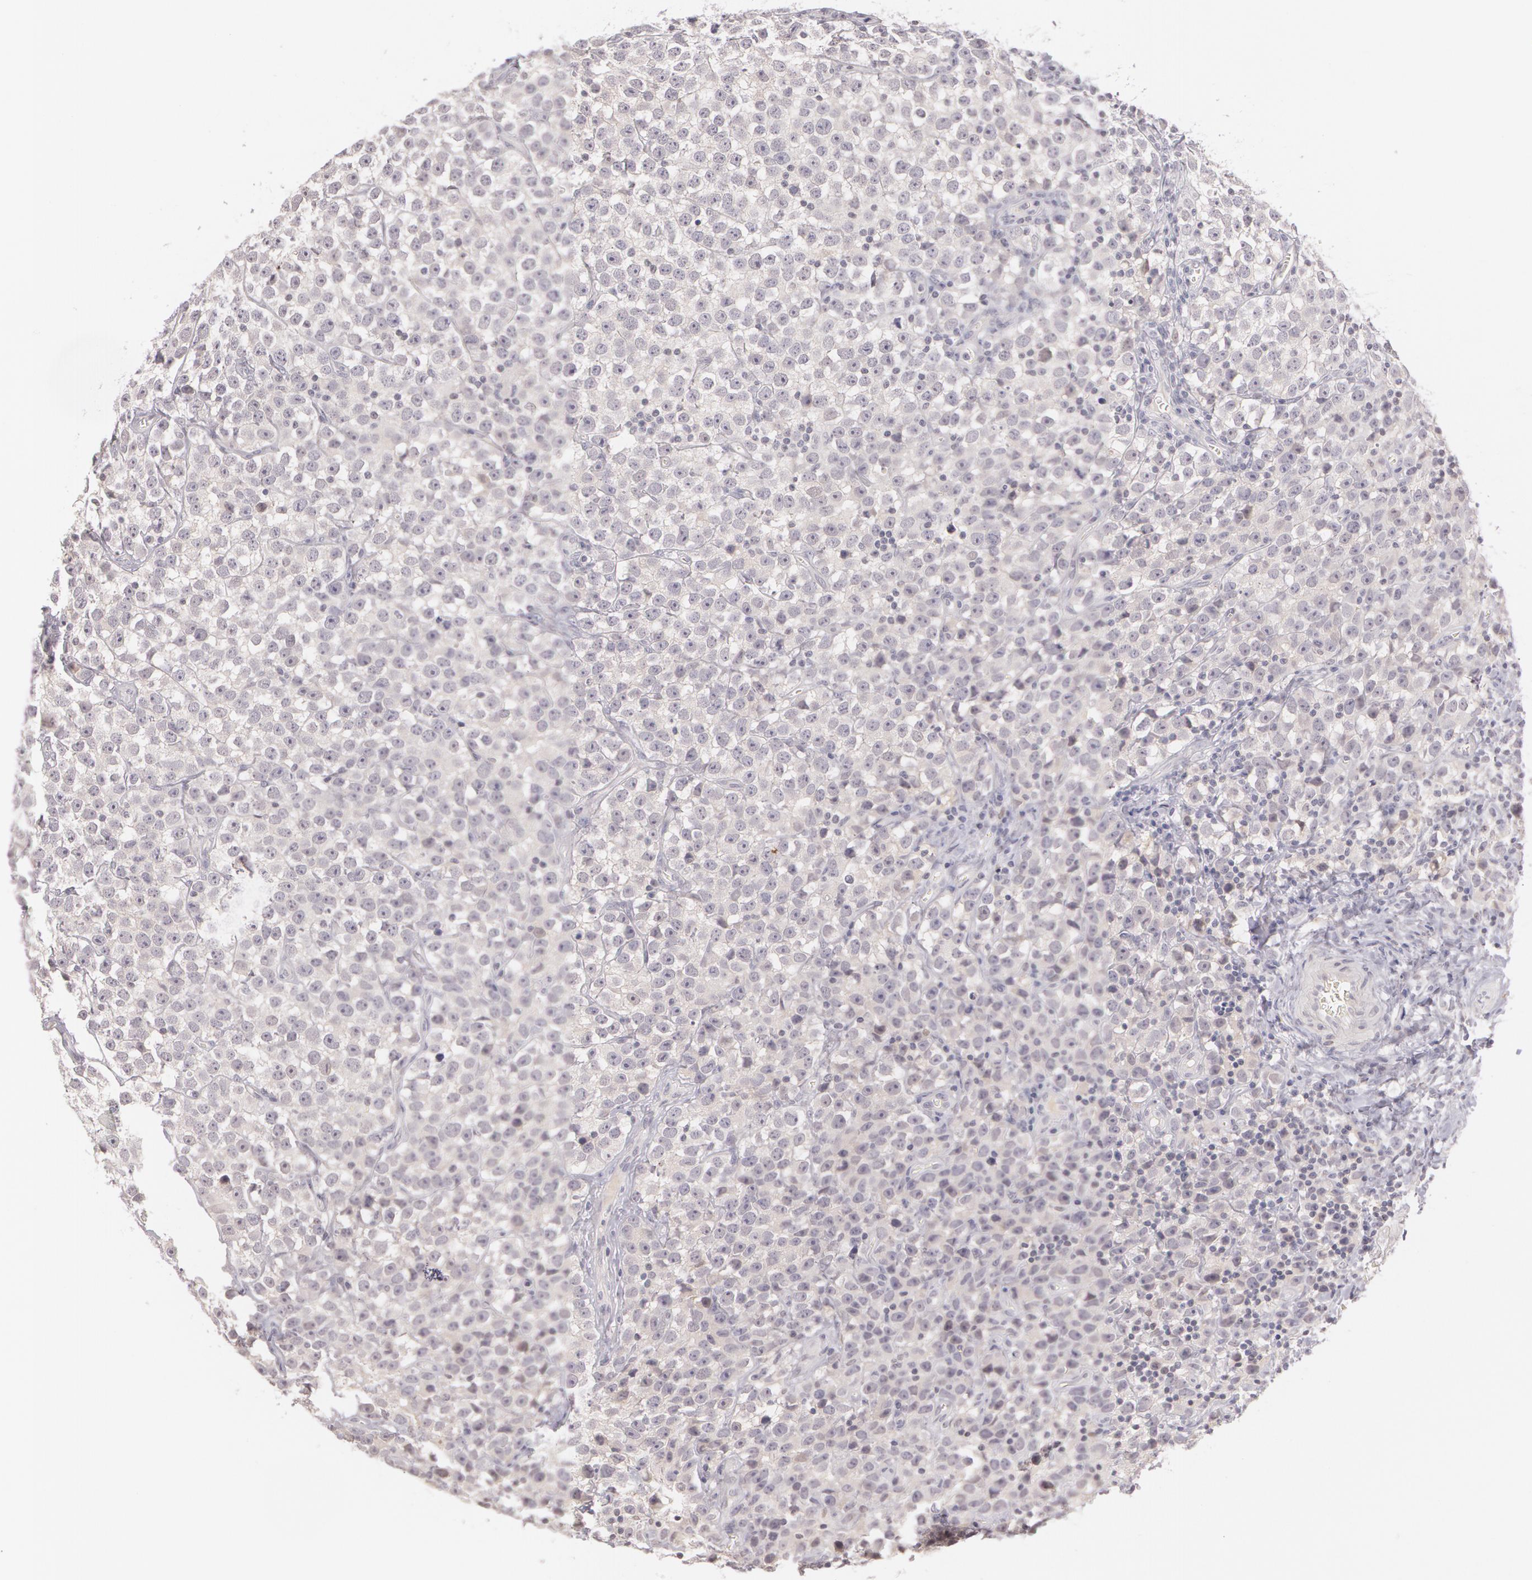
{"staining": {"intensity": "negative", "quantity": "none", "location": "none"}, "tissue": "testis cancer", "cell_type": "Tumor cells", "image_type": "cancer", "snomed": [{"axis": "morphology", "description": "Seminoma, NOS"}, {"axis": "topography", "description": "Testis"}], "caption": "High power microscopy photomicrograph of an immunohistochemistry (IHC) histopathology image of seminoma (testis), revealing no significant expression in tumor cells.", "gene": "LBP", "patient": {"sex": "male", "age": 25}}